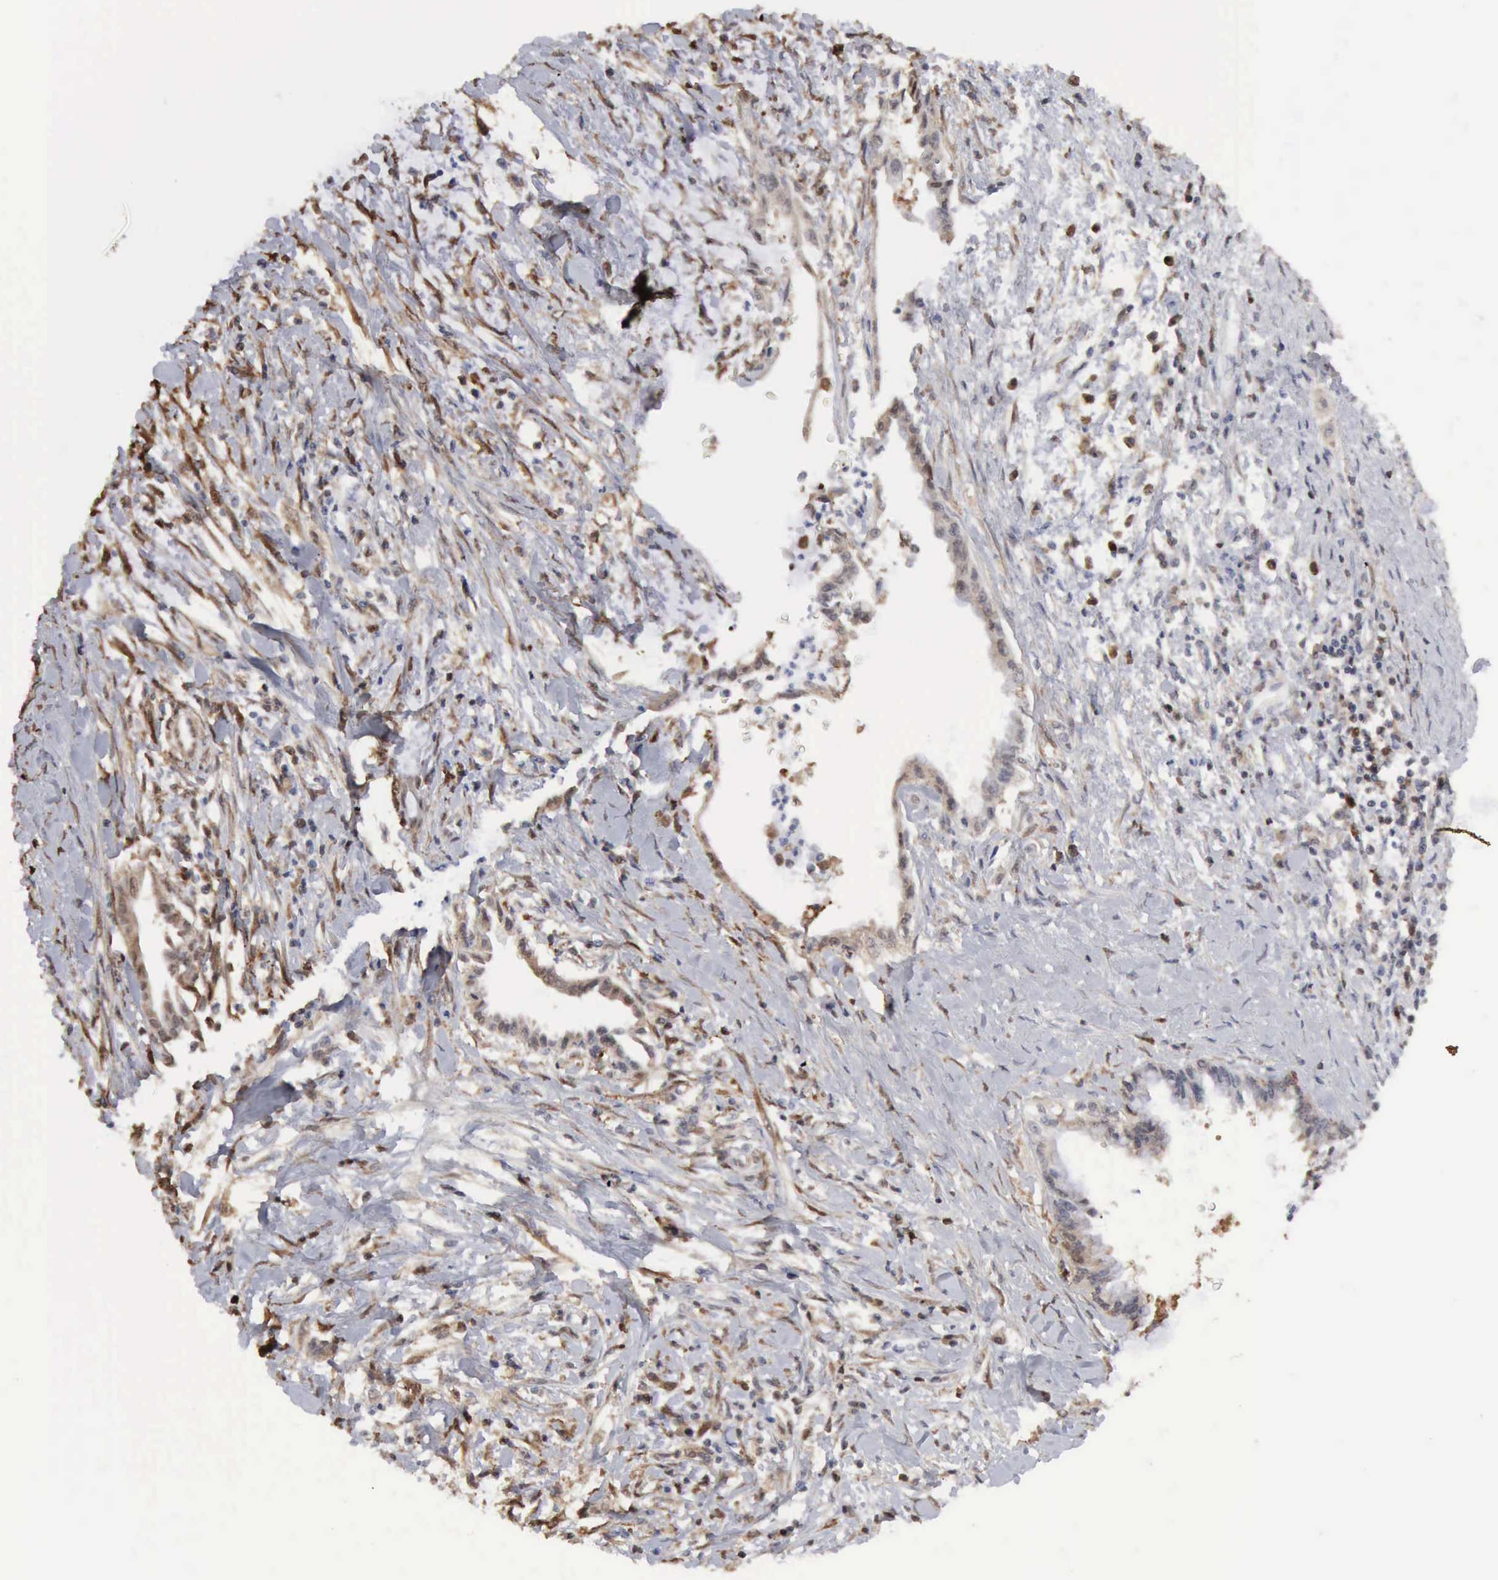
{"staining": {"intensity": "weak", "quantity": "25%-75%", "location": "cytoplasmic/membranous,nuclear"}, "tissue": "pancreatic cancer", "cell_type": "Tumor cells", "image_type": "cancer", "snomed": [{"axis": "morphology", "description": "Adenocarcinoma, NOS"}, {"axis": "topography", "description": "Pancreas"}], "caption": "Weak cytoplasmic/membranous and nuclear protein staining is appreciated in approximately 25%-75% of tumor cells in pancreatic cancer (adenocarcinoma). (Stains: DAB in brown, nuclei in blue, Microscopy: brightfield microscopy at high magnification).", "gene": "STAT1", "patient": {"sex": "female", "age": 64}}